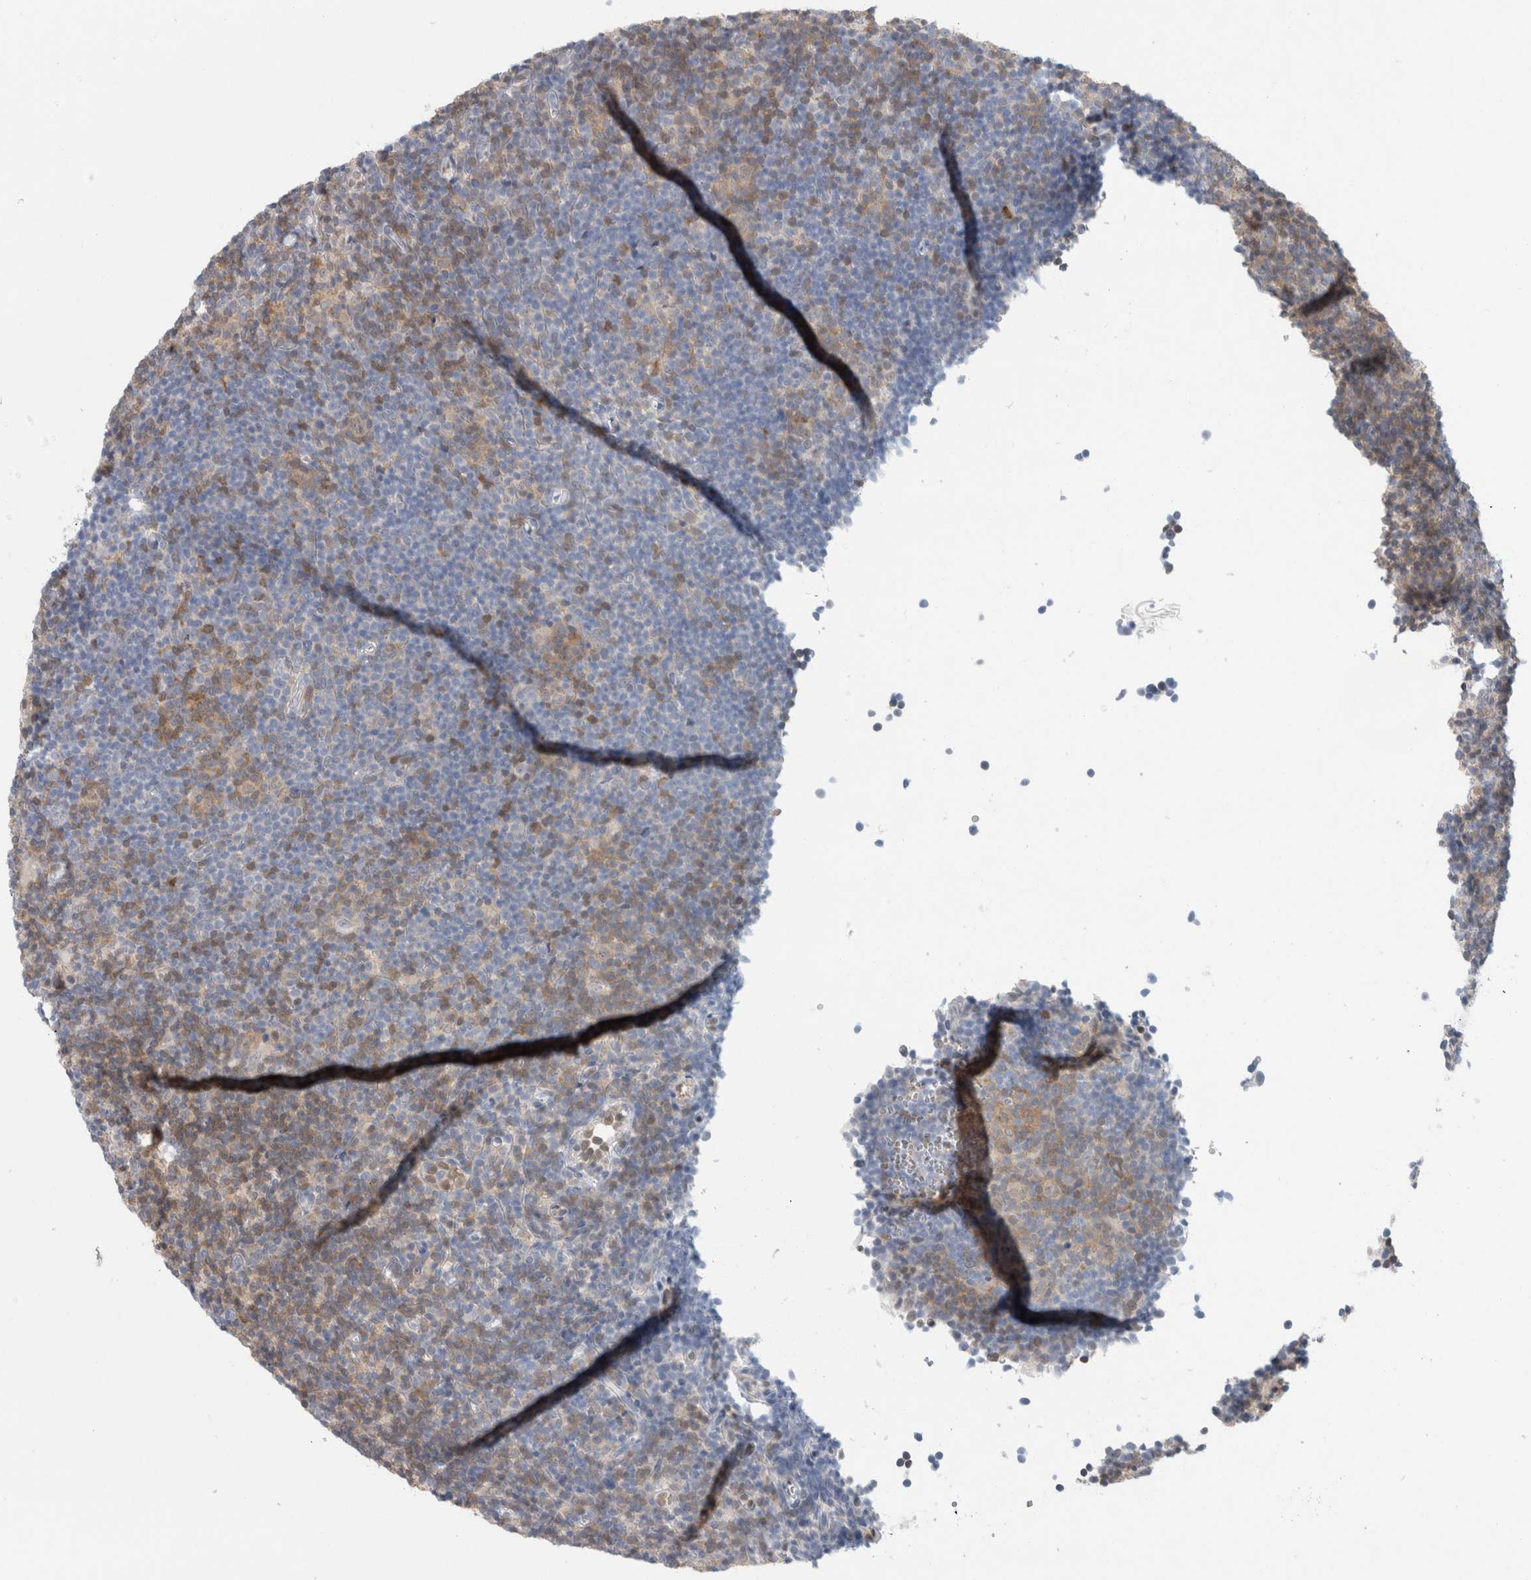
{"staining": {"intensity": "negative", "quantity": "none", "location": "none"}, "tissue": "lymphoma", "cell_type": "Tumor cells", "image_type": "cancer", "snomed": [{"axis": "morphology", "description": "Hodgkin's disease, NOS"}, {"axis": "topography", "description": "Lymph node"}], "caption": "Immunohistochemistry (IHC) of Hodgkin's disease demonstrates no positivity in tumor cells. Nuclei are stained in blue.", "gene": "CASP6", "patient": {"sex": "female", "age": 57}}